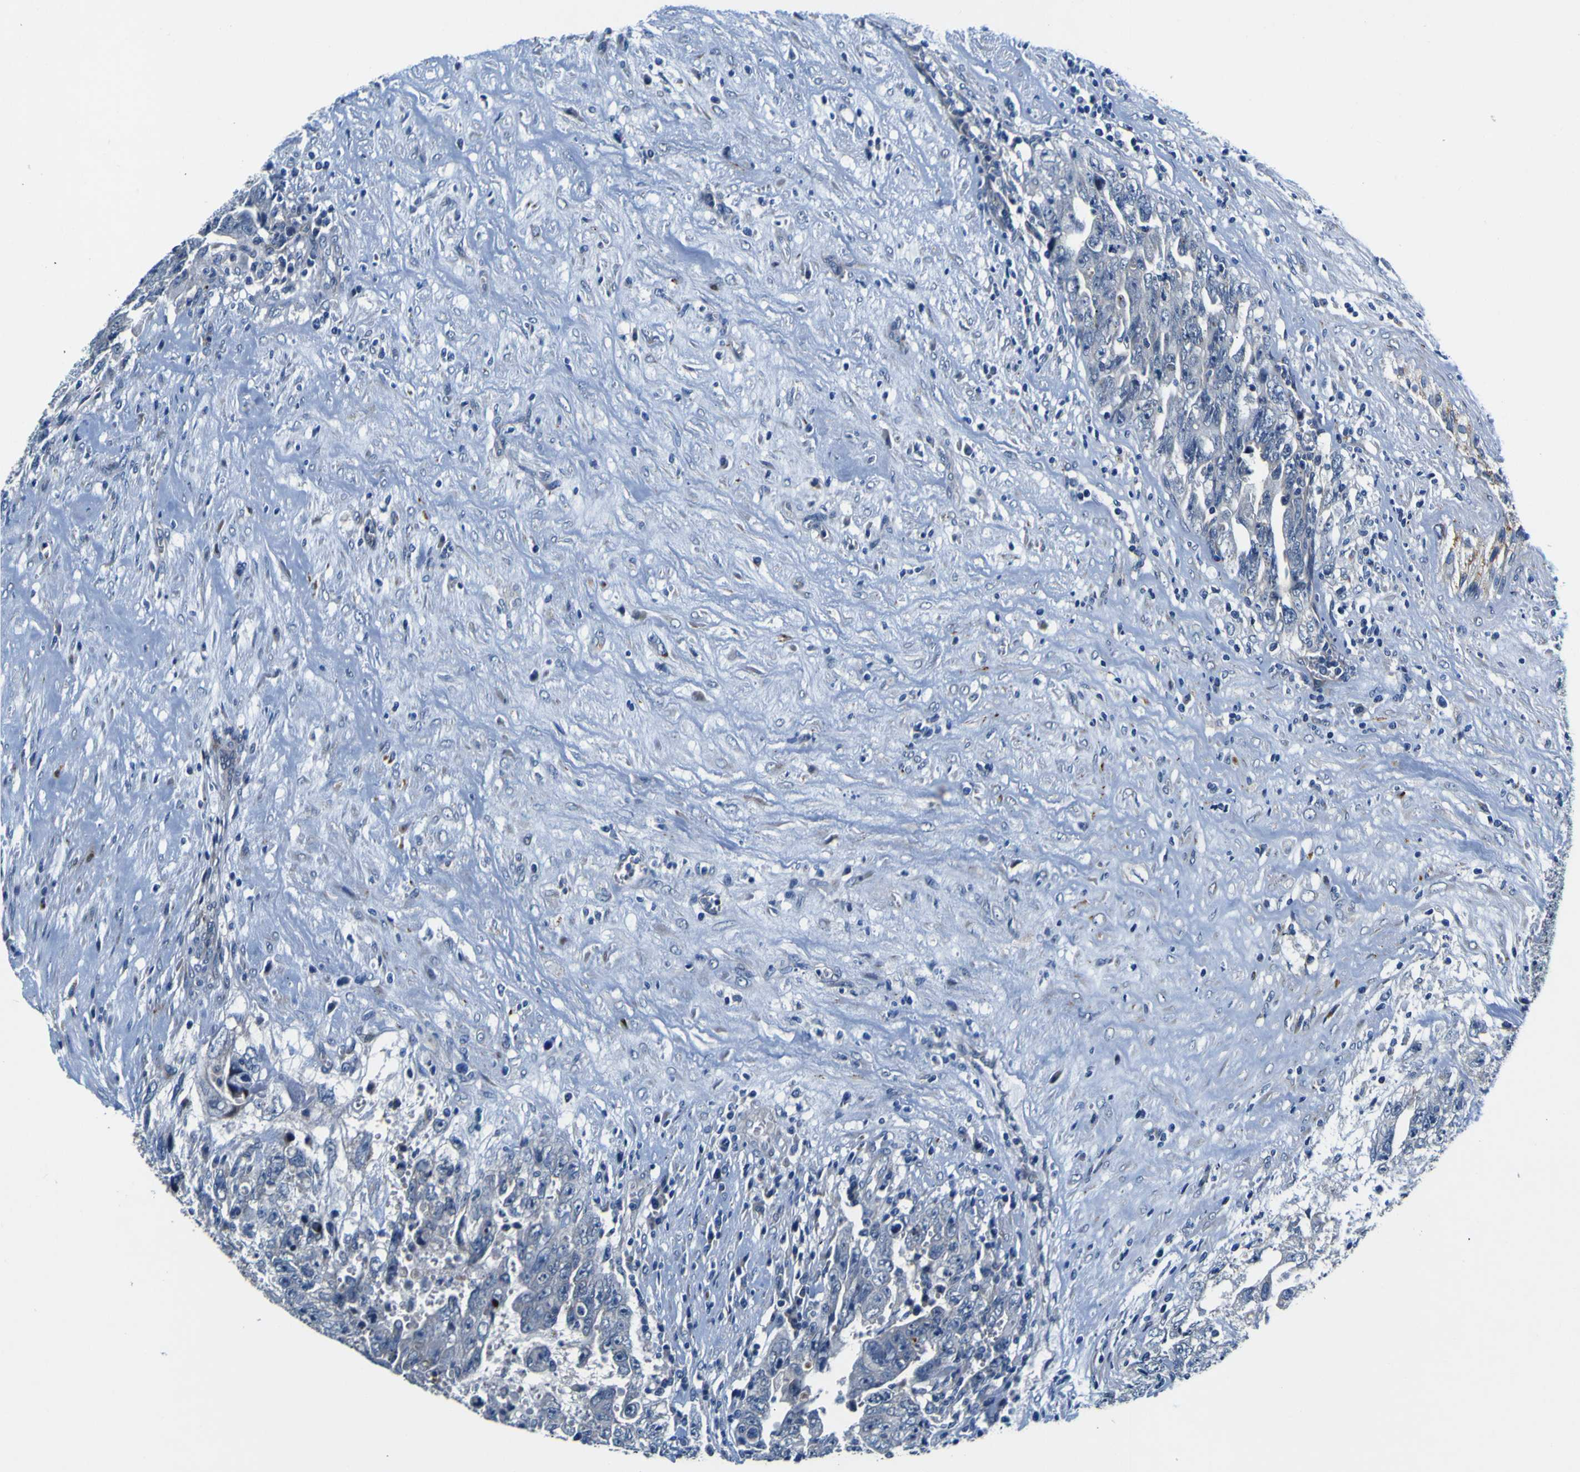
{"staining": {"intensity": "negative", "quantity": "none", "location": "none"}, "tissue": "testis cancer", "cell_type": "Tumor cells", "image_type": "cancer", "snomed": [{"axis": "morphology", "description": "Carcinoma, Embryonal, NOS"}, {"axis": "topography", "description": "Testis"}], "caption": "This is a photomicrograph of IHC staining of testis embryonal carcinoma, which shows no staining in tumor cells. (DAB IHC, high magnification).", "gene": "AGAP3", "patient": {"sex": "male", "age": 28}}